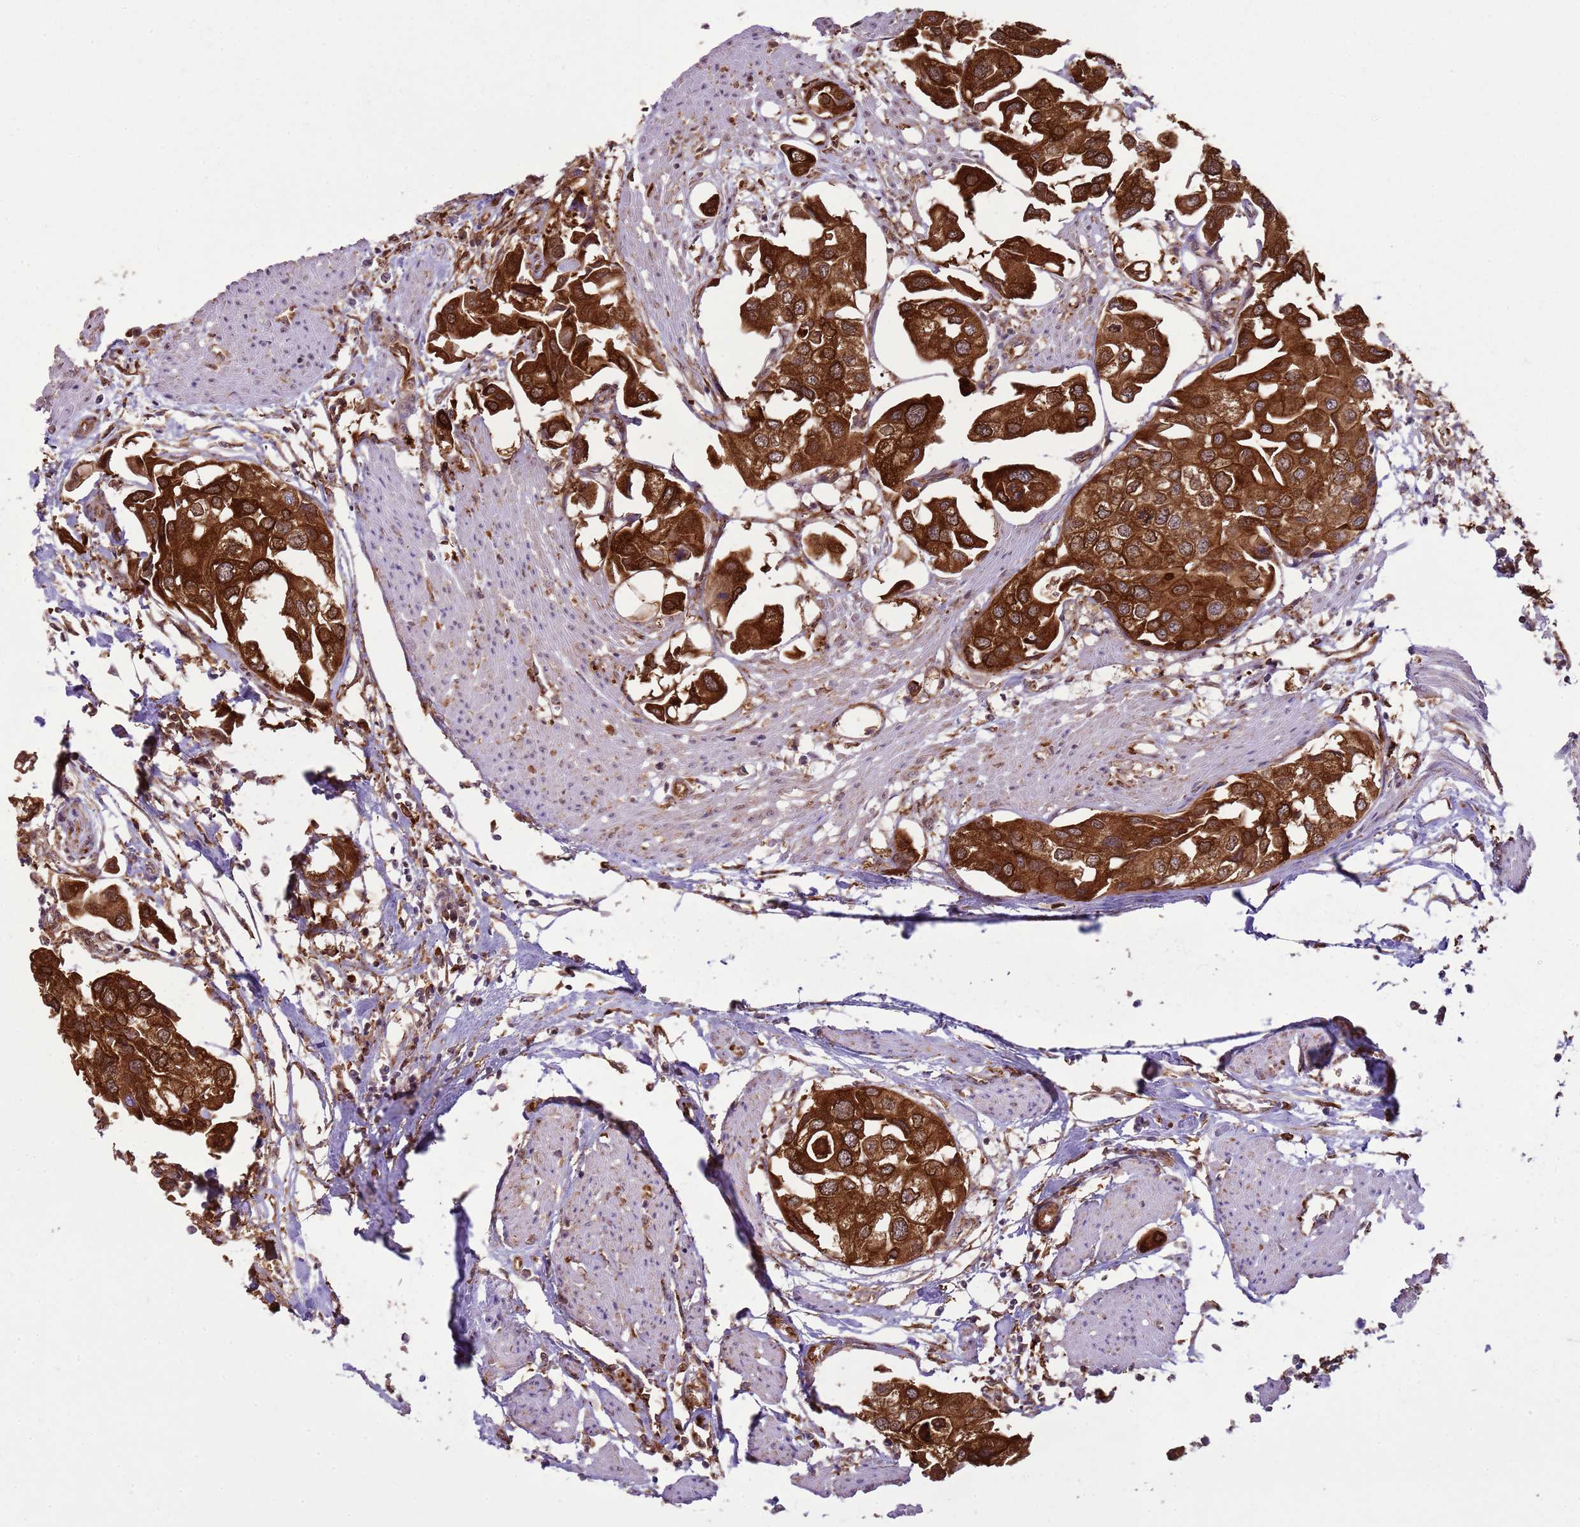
{"staining": {"intensity": "strong", "quantity": ">75%", "location": "cytoplasmic/membranous"}, "tissue": "urothelial cancer", "cell_type": "Tumor cells", "image_type": "cancer", "snomed": [{"axis": "morphology", "description": "Urothelial carcinoma, High grade"}, {"axis": "topography", "description": "Urinary bladder"}], "caption": "Protein staining shows strong cytoplasmic/membranous positivity in about >75% of tumor cells in urothelial cancer.", "gene": "GABRE", "patient": {"sex": "male", "age": 64}}